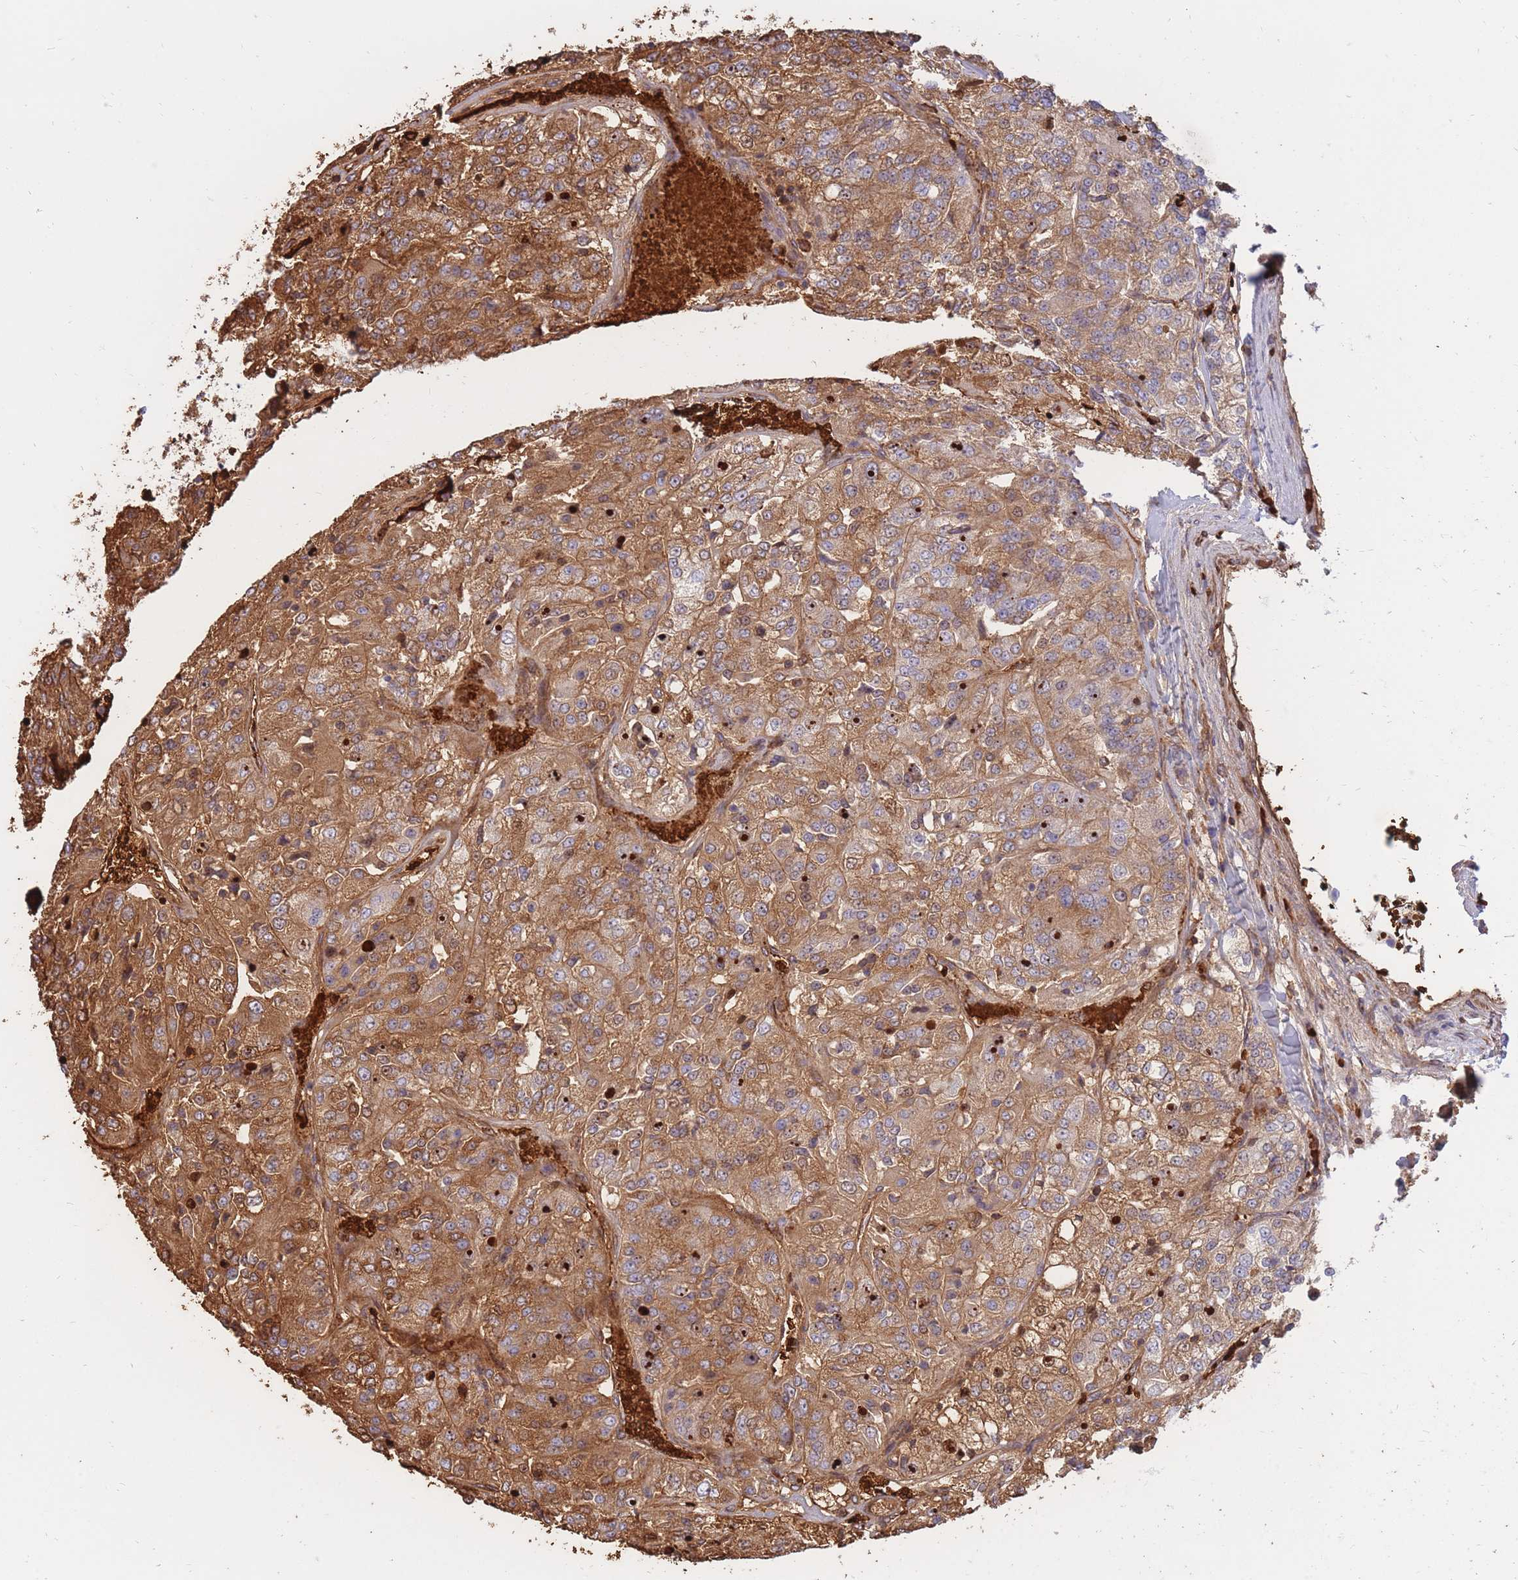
{"staining": {"intensity": "moderate", "quantity": ">75%", "location": "cytoplasmic/membranous"}, "tissue": "renal cancer", "cell_type": "Tumor cells", "image_type": "cancer", "snomed": [{"axis": "morphology", "description": "Adenocarcinoma, NOS"}, {"axis": "topography", "description": "Kidney"}], "caption": "A histopathology image of renal cancer stained for a protein demonstrates moderate cytoplasmic/membranous brown staining in tumor cells.", "gene": "ATP10D", "patient": {"sex": "female", "age": 63}}